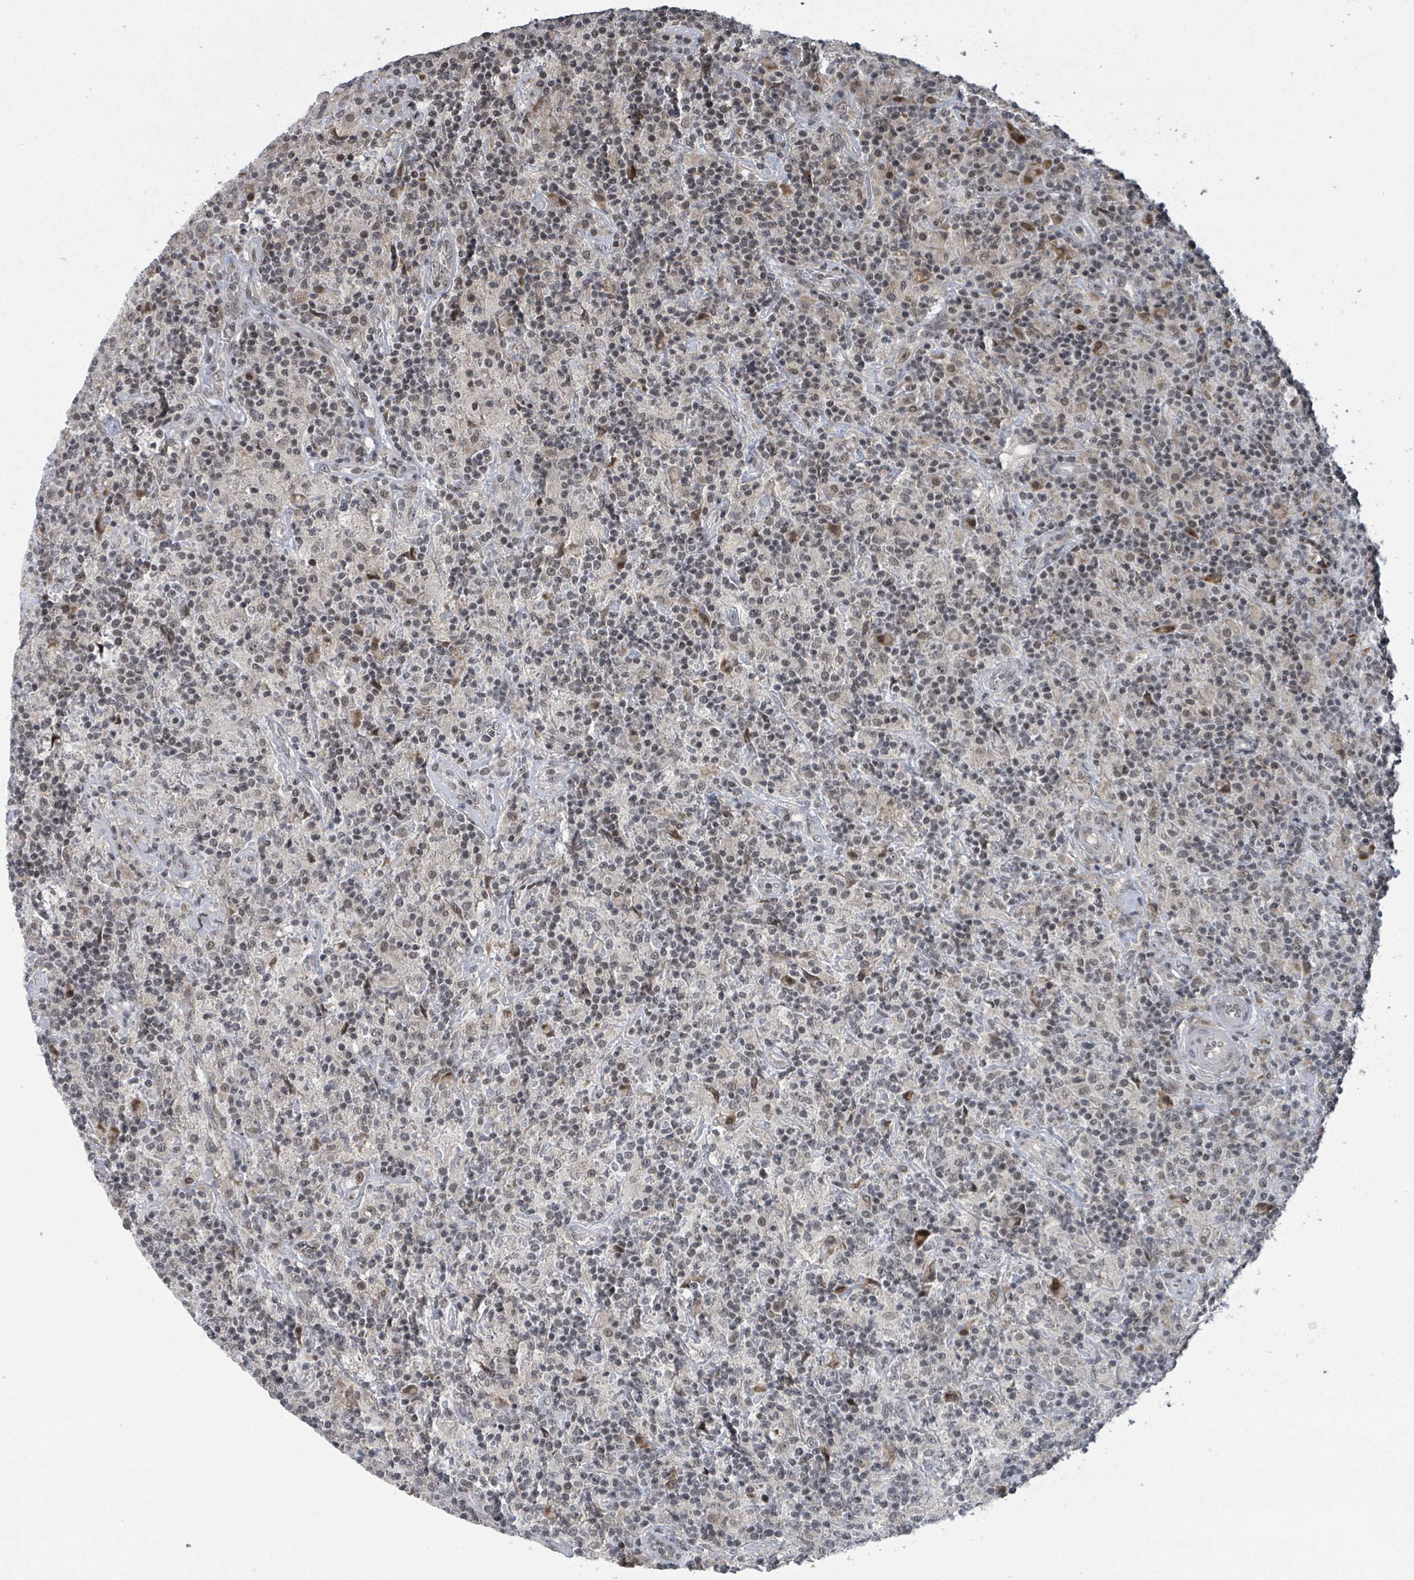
{"staining": {"intensity": "weak", "quantity": "25%-75%", "location": "nuclear"}, "tissue": "lymphoma", "cell_type": "Tumor cells", "image_type": "cancer", "snomed": [{"axis": "morphology", "description": "Hodgkin's disease, NOS"}, {"axis": "topography", "description": "Lymph node"}], "caption": "High-magnification brightfield microscopy of Hodgkin's disease stained with DAB (3,3'-diaminobenzidine) (brown) and counterstained with hematoxylin (blue). tumor cells exhibit weak nuclear expression is appreciated in approximately25%-75% of cells. (IHC, brightfield microscopy, high magnification).", "gene": "ZBTB14", "patient": {"sex": "male", "age": 70}}